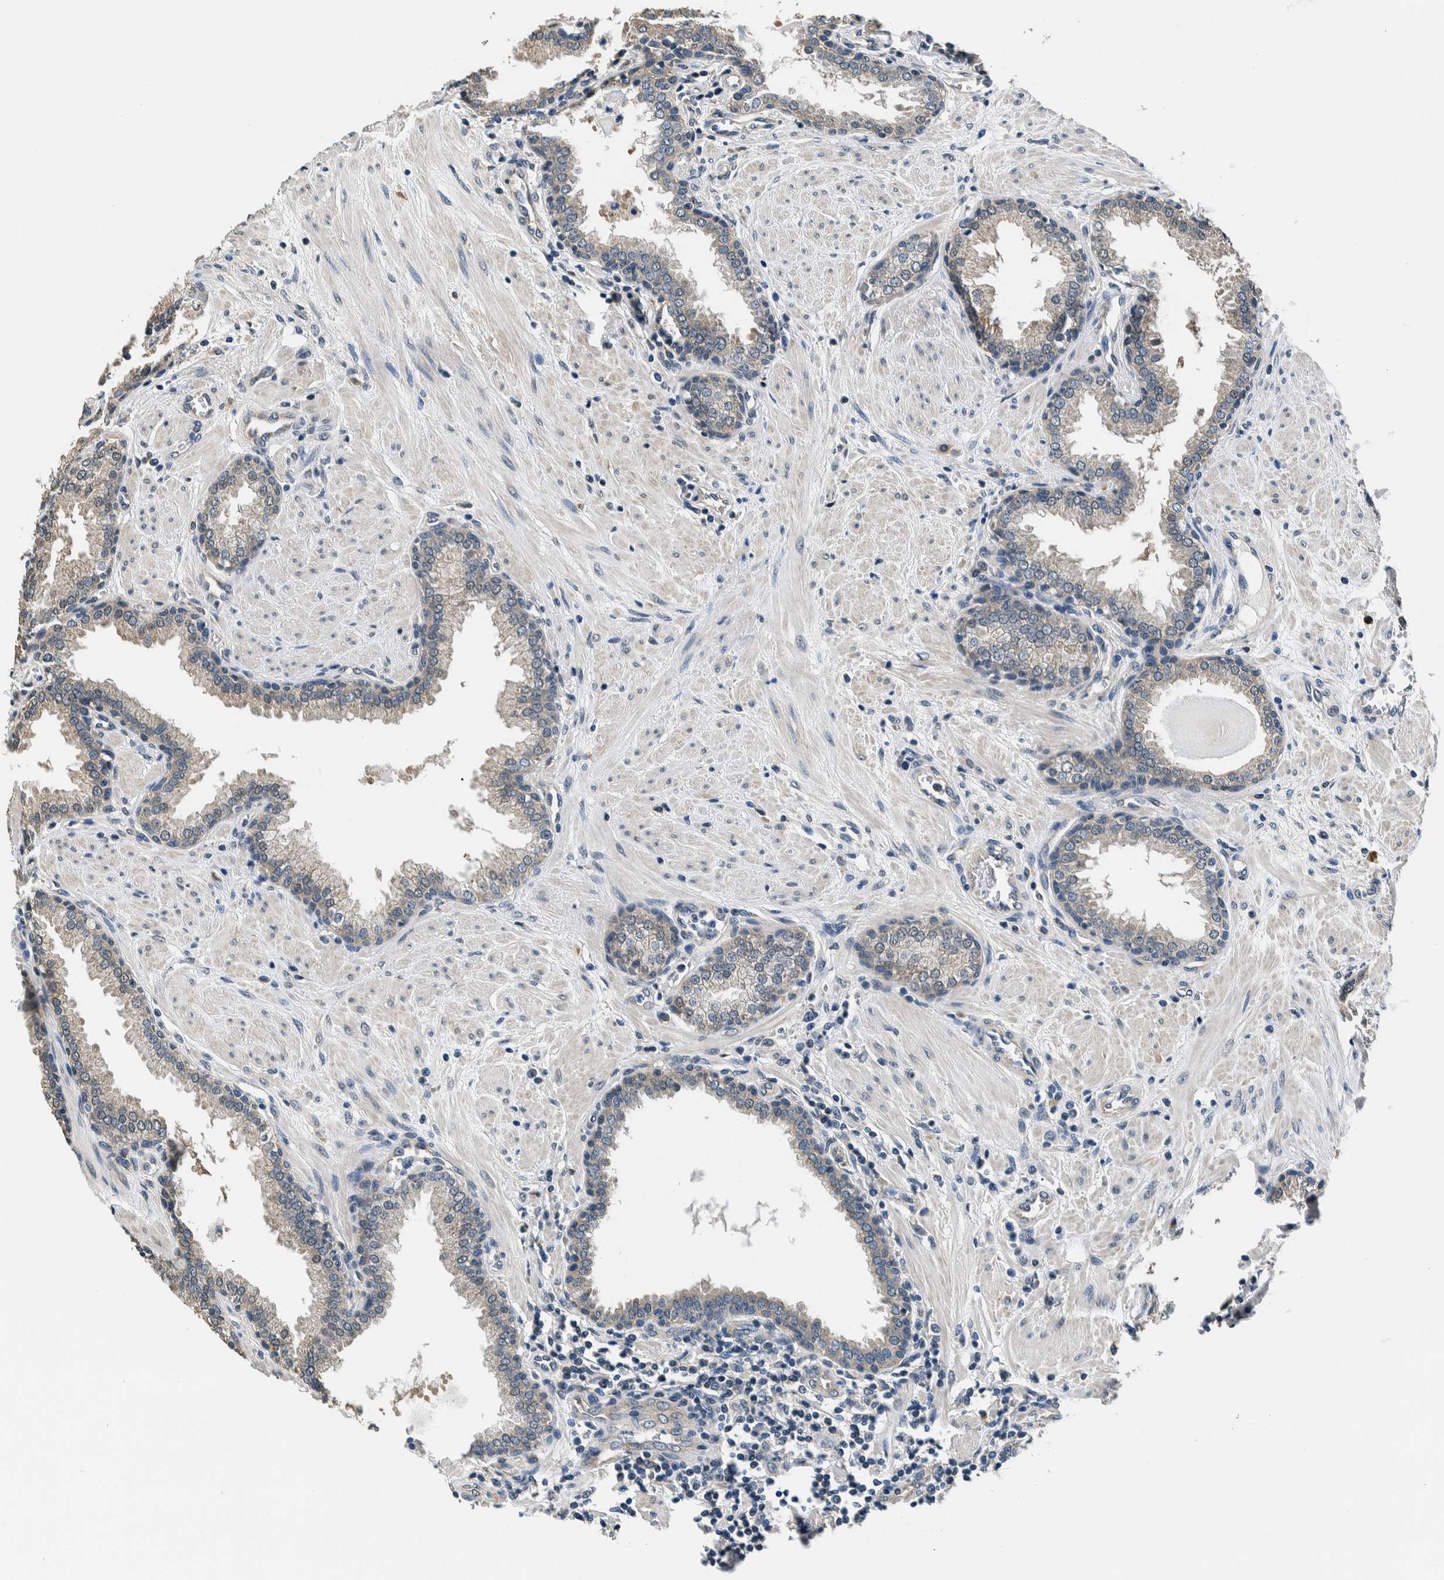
{"staining": {"intensity": "weak", "quantity": "<25%", "location": "cytoplasmic/membranous"}, "tissue": "prostate", "cell_type": "Glandular cells", "image_type": "normal", "snomed": [{"axis": "morphology", "description": "Normal tissue, NOS"}, {"axis": "topography", "description": "Prostate"}], "caption": "Immunohistochemistry (IHC) image of unremarkable human prostate stained for a protein (brown), which demonstrates no expression in glandular cells.", "gene": "NIBAN2", "patient": {"sex": "male", "age": 51}}